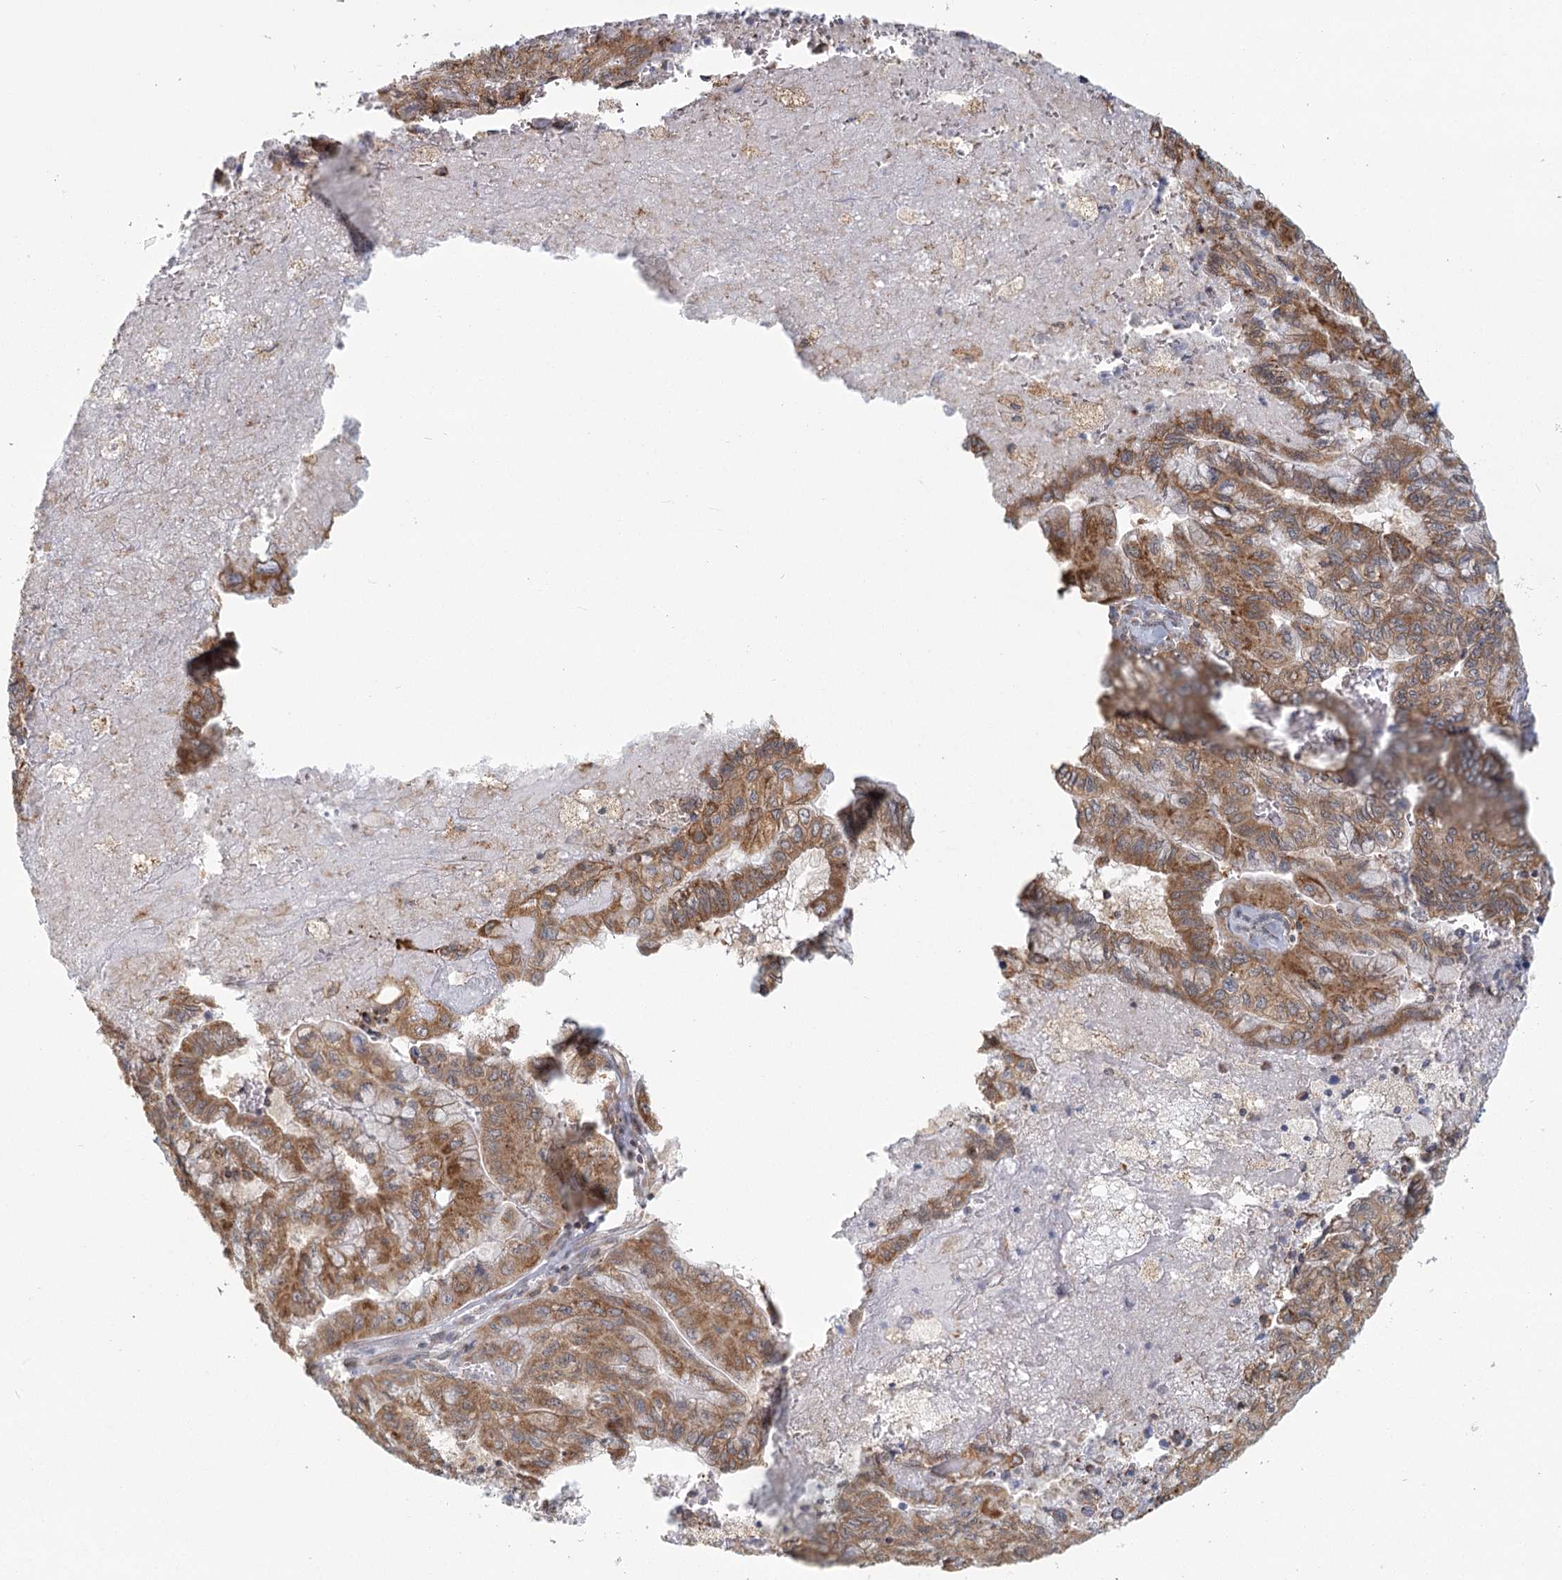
{"staining": {"intensity": "moderate", "quantity": ">75%", "location": "cytoplasmic/membranous"}, "tissue": "pancreatic cancer", "cell_type": "Tumor cells", "image_type": "cancer", "snomed": [{"axis": "morphology", "description": "Adenocarcinoma, NOS"}, {"axis": "topography", "description": "Pancreas"}], "caption": "Tumor cells reveal moderate cytoplasmic/membranous staining in about >75% of cells in pancreatic cancer (adenocarcinoma). The staining was performed using DAB to visualize the protein expression in brown, while the nuclei were stained in blue with hematoxylin (Magnification: 20x).", "gene": "LACTB", "patient": {"sex": "male", "age": 51}}